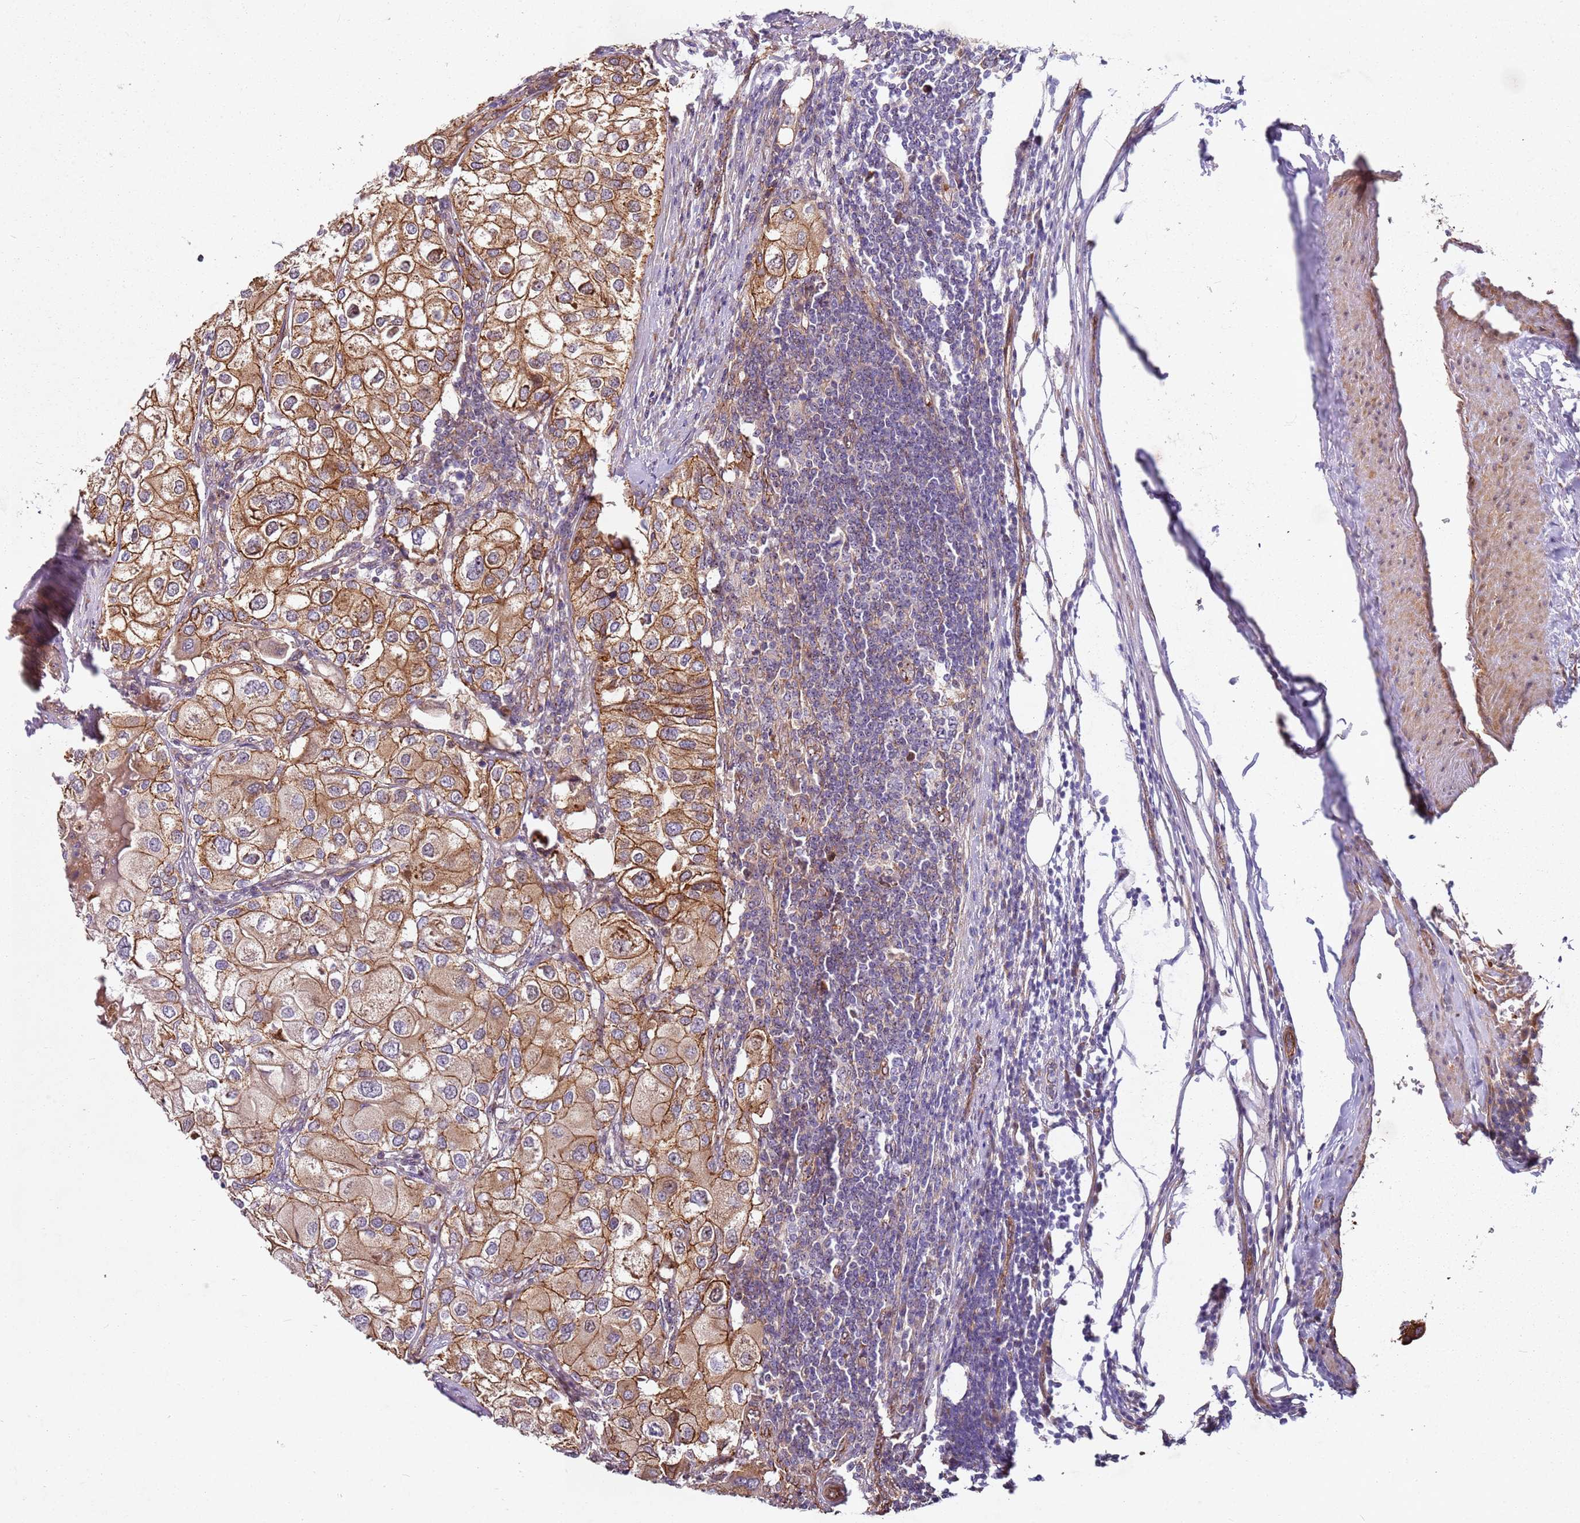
{"staining": {"intensity": "strong", "quantity": ">75%", "location": "cytoplasmic/membranous"}, "tissue": "urothelial cancer", "cell_type": "Tumor cells", "image_type": "cancer", "snomed": [{"axis": "morphology", "description": "Urothelial carcinoma, High grade"}, {"axis": "topography", "description": "Urinary bladder"}], "caption": "Brown immunohistochemical staining in urothelial cancer shows strong cytoplasmic/membranous expression in about >75% of tumor cells.", "gene": "C2CD4B", "patient": {"sex": "male", "age": 64}}